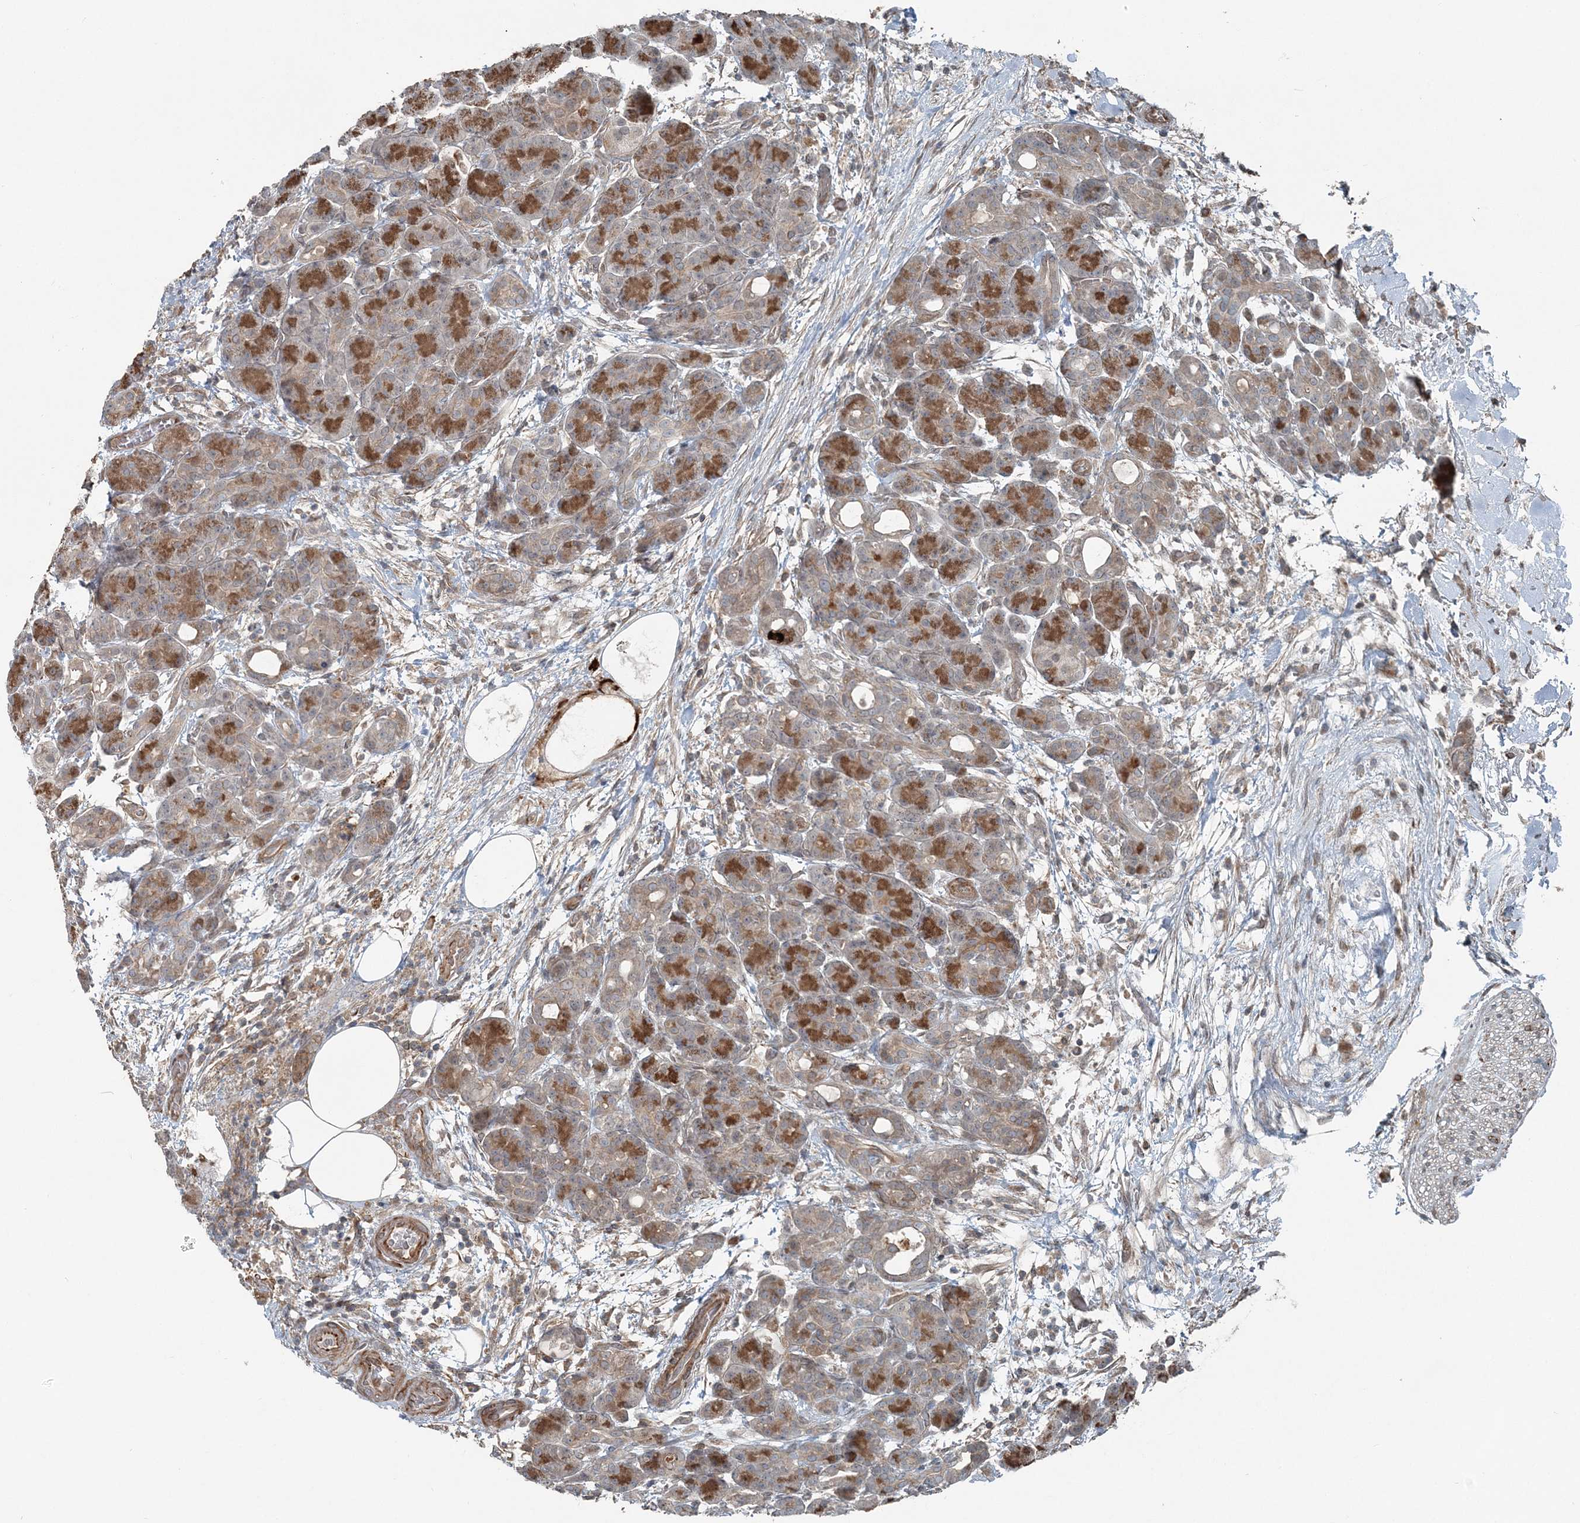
{"staining": {"intensity": "moderate", "quantity": ">75%", "location": "cytoplasmic/membranous"}, "tissue": "pancreas", "cell_type": "Exocrine glandular cells", "image_type": "normal", "snomed": [{"axis": "morphology", "description": "Normal tissue, NOS"}, {"axis": "topography", "description": "Pancreas"}], "caption": "Pancreas stained with DAB (3,3'-diaminobenzidine) IHC exhibits medium levels of moderate cytoplasmic/membranous positivity in approximately >75% of exocrine glandular cells.", "gene": "FBXL17", "patient": {"sex": "male", "age": 63}}